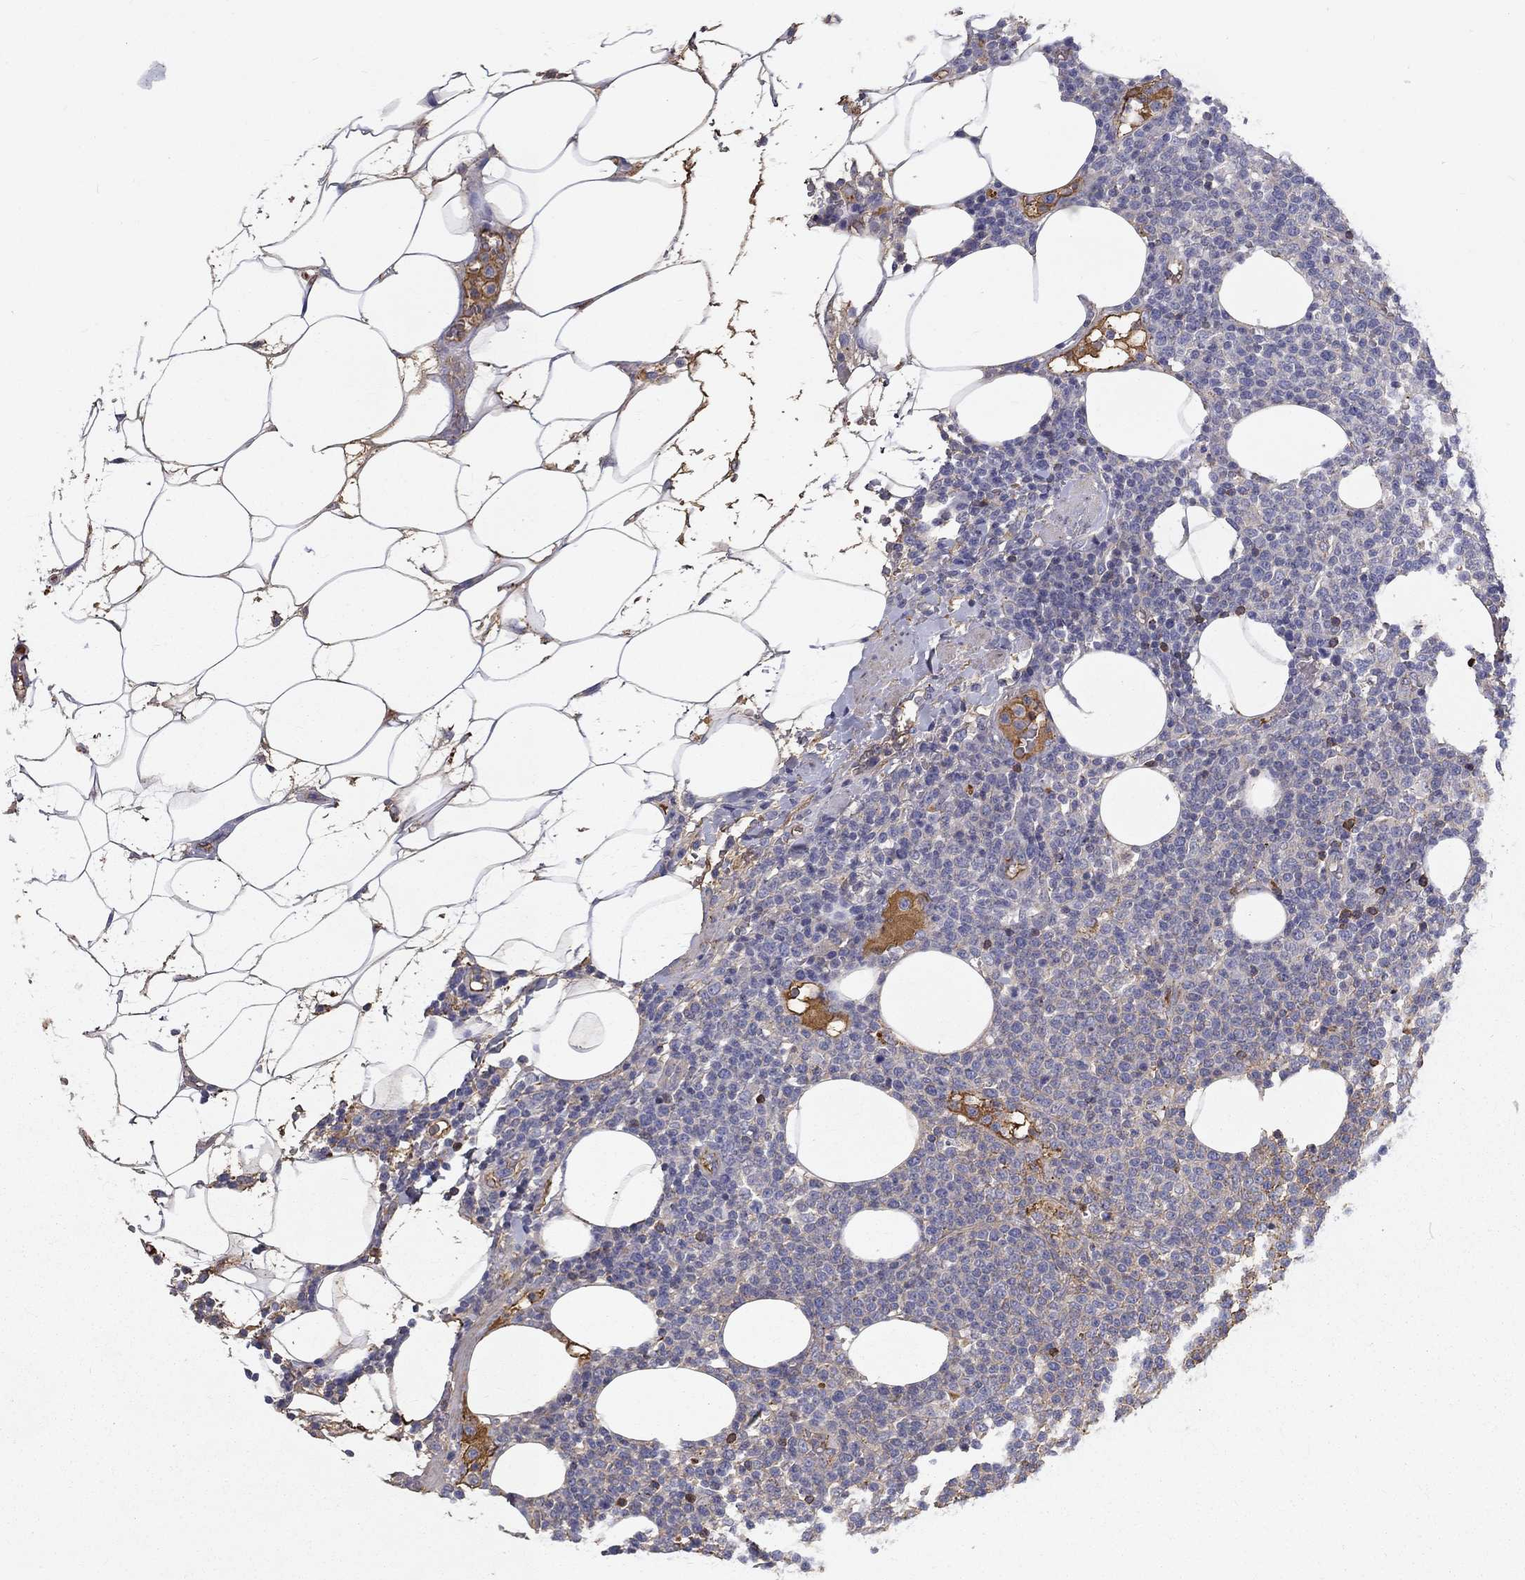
{"staining": {"intensity": "weak", "quantity": "25%-75%", "location": "cytoplasmic/membranous"}, "tissue": "lymphoma", "cell_type": "Tumor cells", "image_type": "cancer", "snomed": [{"axis": "morphology", "description": "Malignant lymphoma, non-Hodgkin's type, High grade"}, {"axis": "topography", "description": "Lymph node"}], "caption": "Lymphoma stained for a protein displays weak cytoplasmic/membranous positivity in tumor cells. The protein is shown in brown color, while the nuclei are stained blue.", "gene": "EPDR1", "patient": {"sex": "male", "age": 61}}